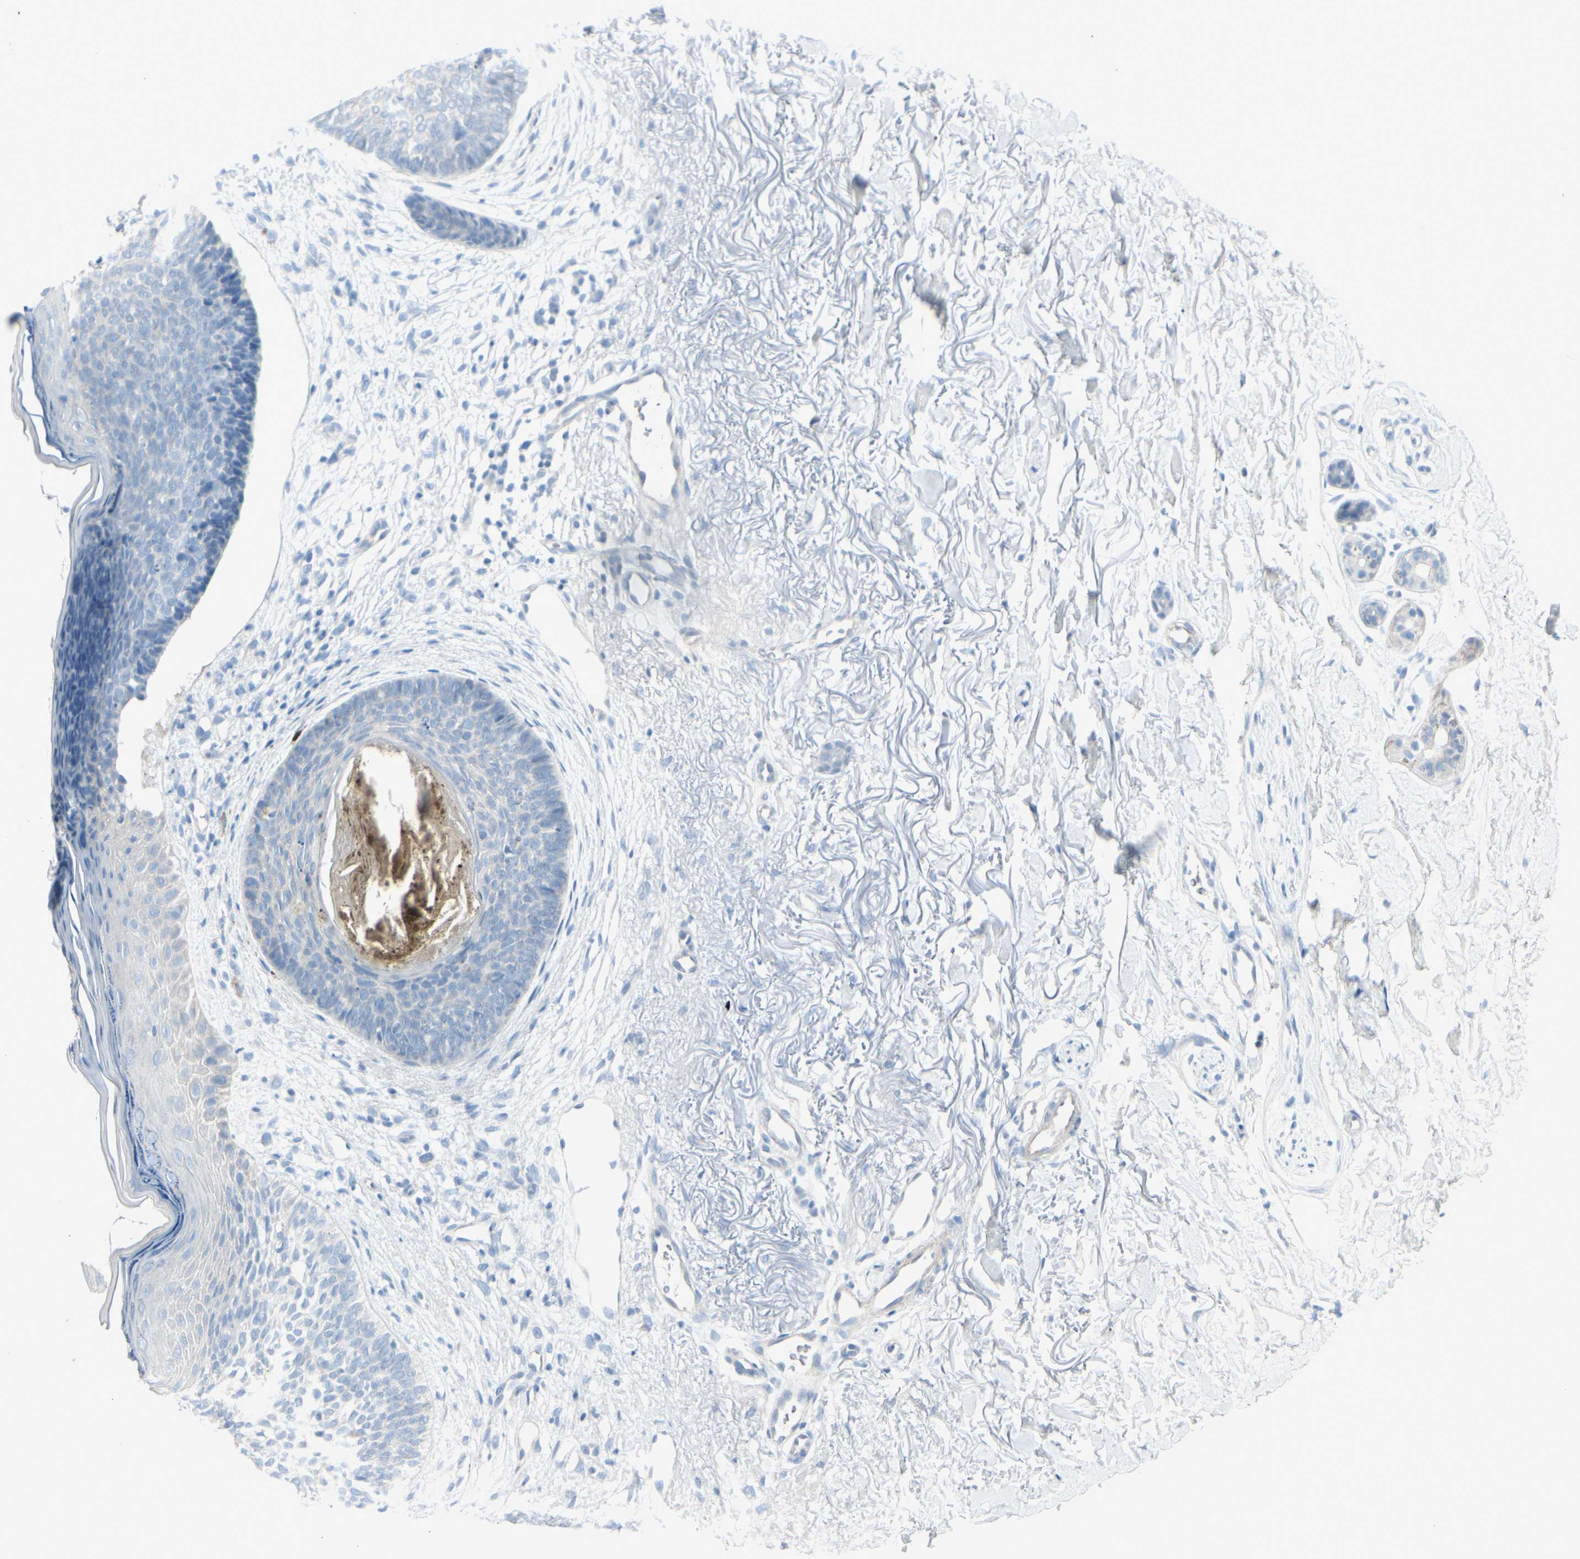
{"staining": {"intensity": "negative", "quantity": "none", "location": "none"}, "tissue": "skin cancer", "cell_type": "Tumor cells", "image_type": "cancer", "snomed": [{"axis": "morphology", "description": "Basal cell carcinoma"}, {"axis": "topography", "description": "Skin"}], "caption": "Skin basal cell carcinoma was stained to show a protein in brown. There is no significant expression in tumor cells.", "gene": "CDHR5", "patient": {"sex": "female", "age": 70}}